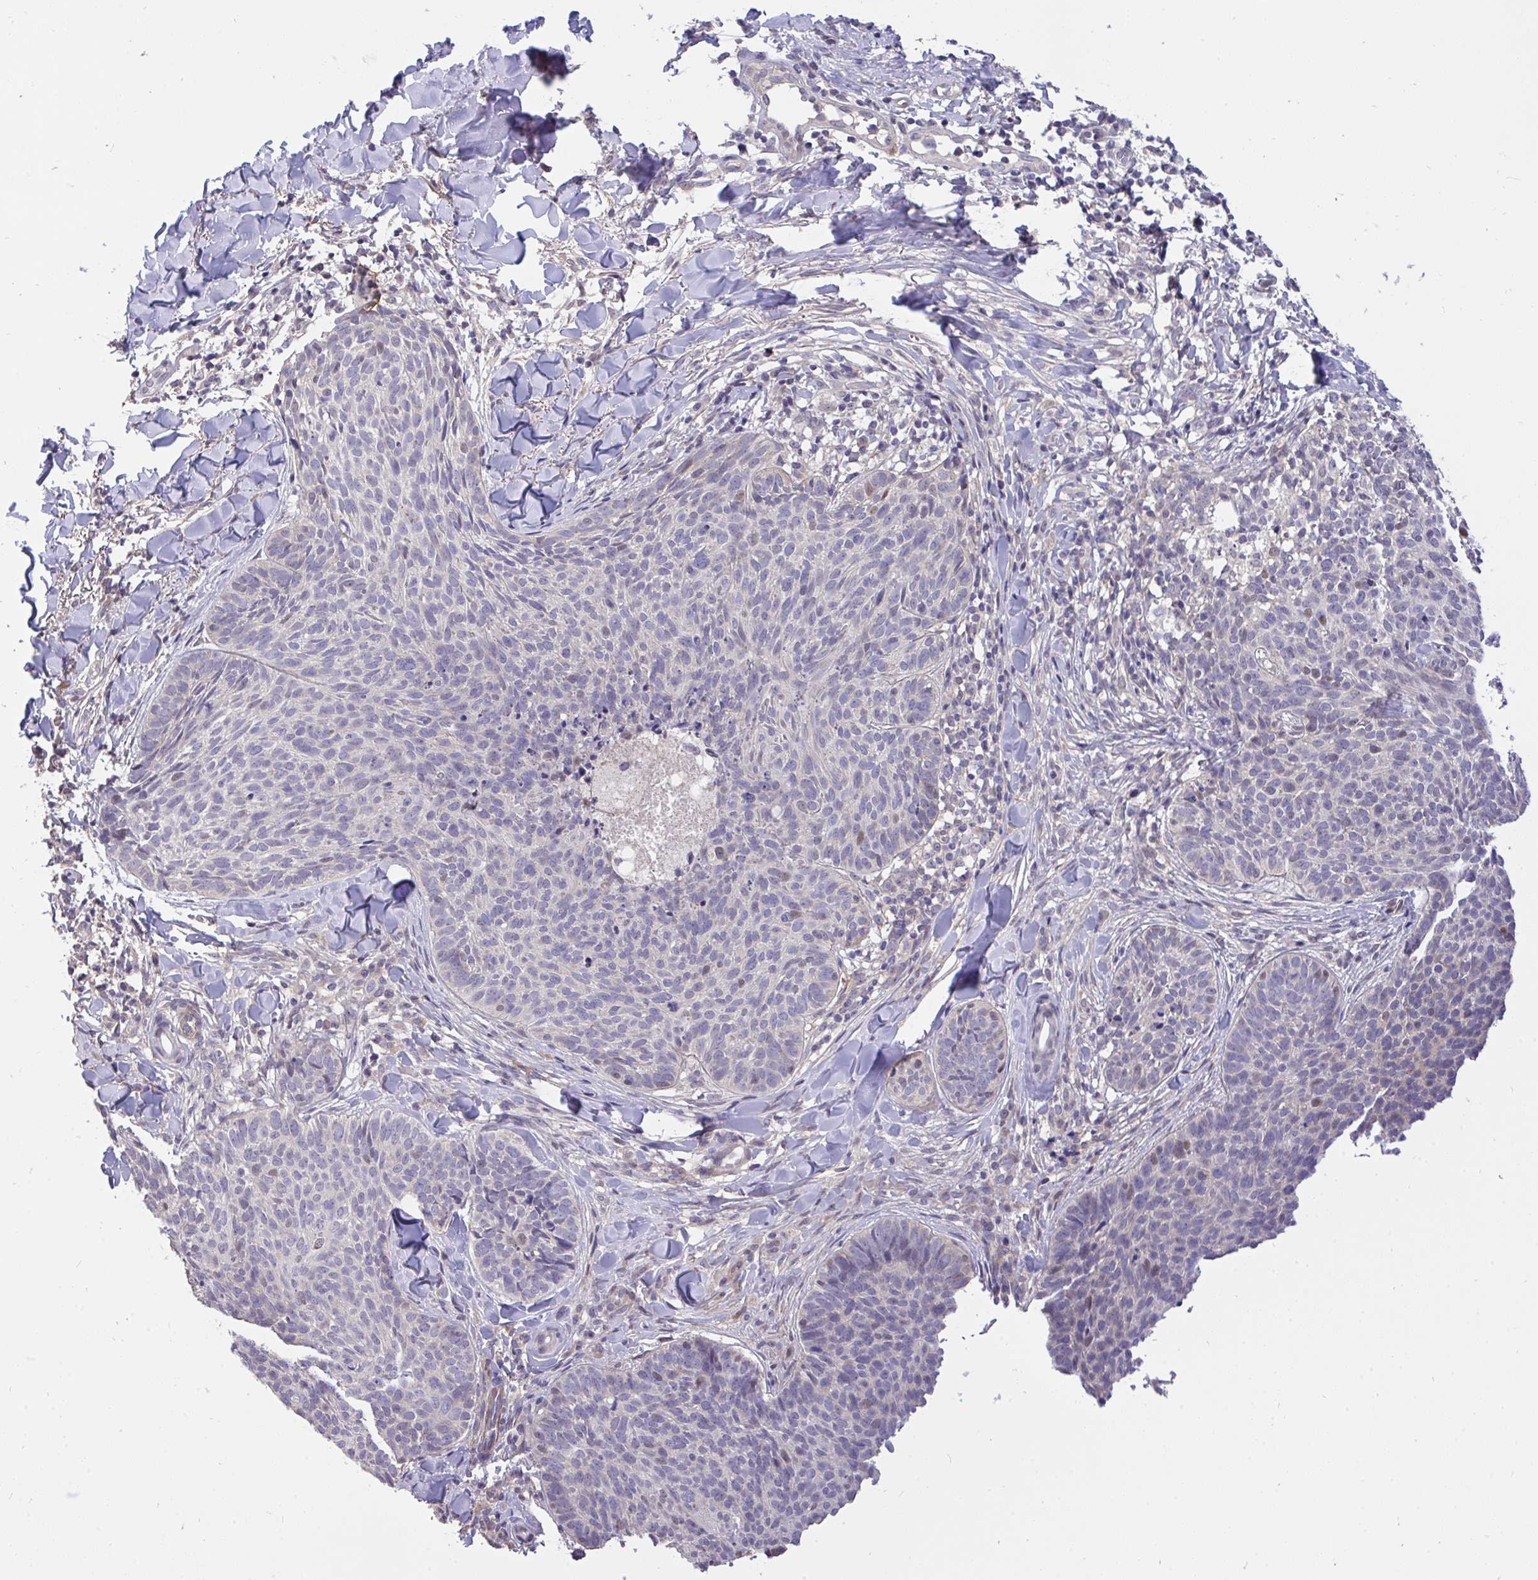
{"staining": {"intensity": "weak", "quantity": "<25%", "location": "nuclear"}, "tissue": "skin cancer", "cell_type": "Tumor cells", "image_type": "cancer", "snomed": [{"axis": "morphology", "description": "Basal cell carcinoma"}, {"axis": "topography", "description": "Skin"}, {"axis": "topography", "description": "Skin of face"}], "caption": "High magnification brightfield microscopy of basal cell carcinoma (skin) stained with DAB (3,3'-diaminobenzidine) (brown) and counterstained with hematoxylin (blue): tumor cells show no significant staining.", "gene": "C19orf54", "patient": {"sex": "male", "age": 56}}